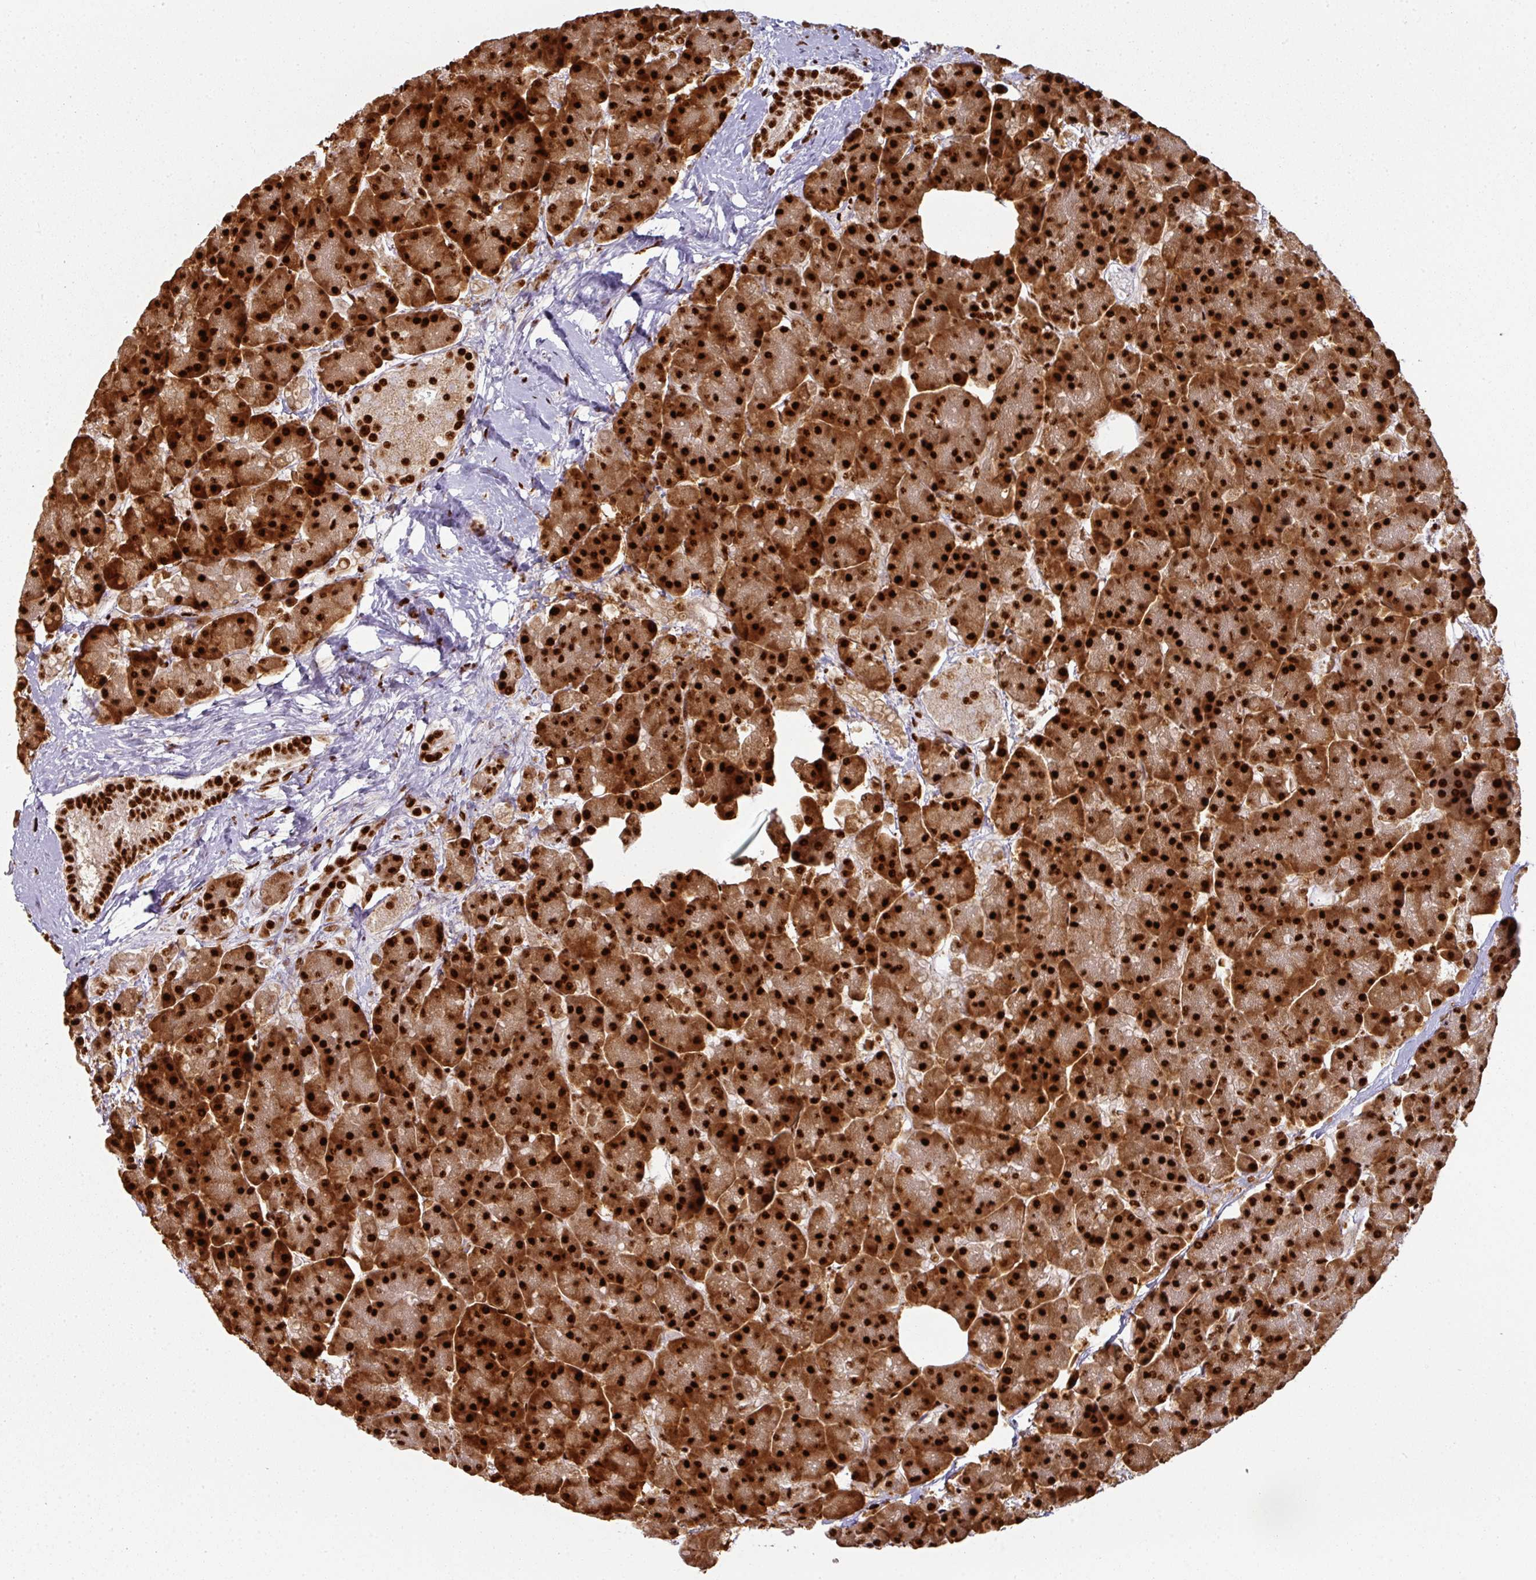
{"staining": {"intensity": "strong", "quantity": ">75%", "location": "cytoplasmic/membranous,nuclear"}, "tissue": "pancreas", "cell_type": "Exocrine glandular cells", "image_type": "normal", "snomed": [{"axis": "morphology", "description": "Normal tissue, NOS"}, {"axis": "topography", "description": "Pancreas"}, {"axis": "topography", "description": "Peripheral nerve tissue"}], "caption": "This micrograph reveals IHC staining of unremarkable pancreas, with high strong cytoplasmic/membranous,nuclear positivity in about >75% of exocrine glandular cells.", "gene": "SIK3", "patient": {"sex": "male", "age": 54}}